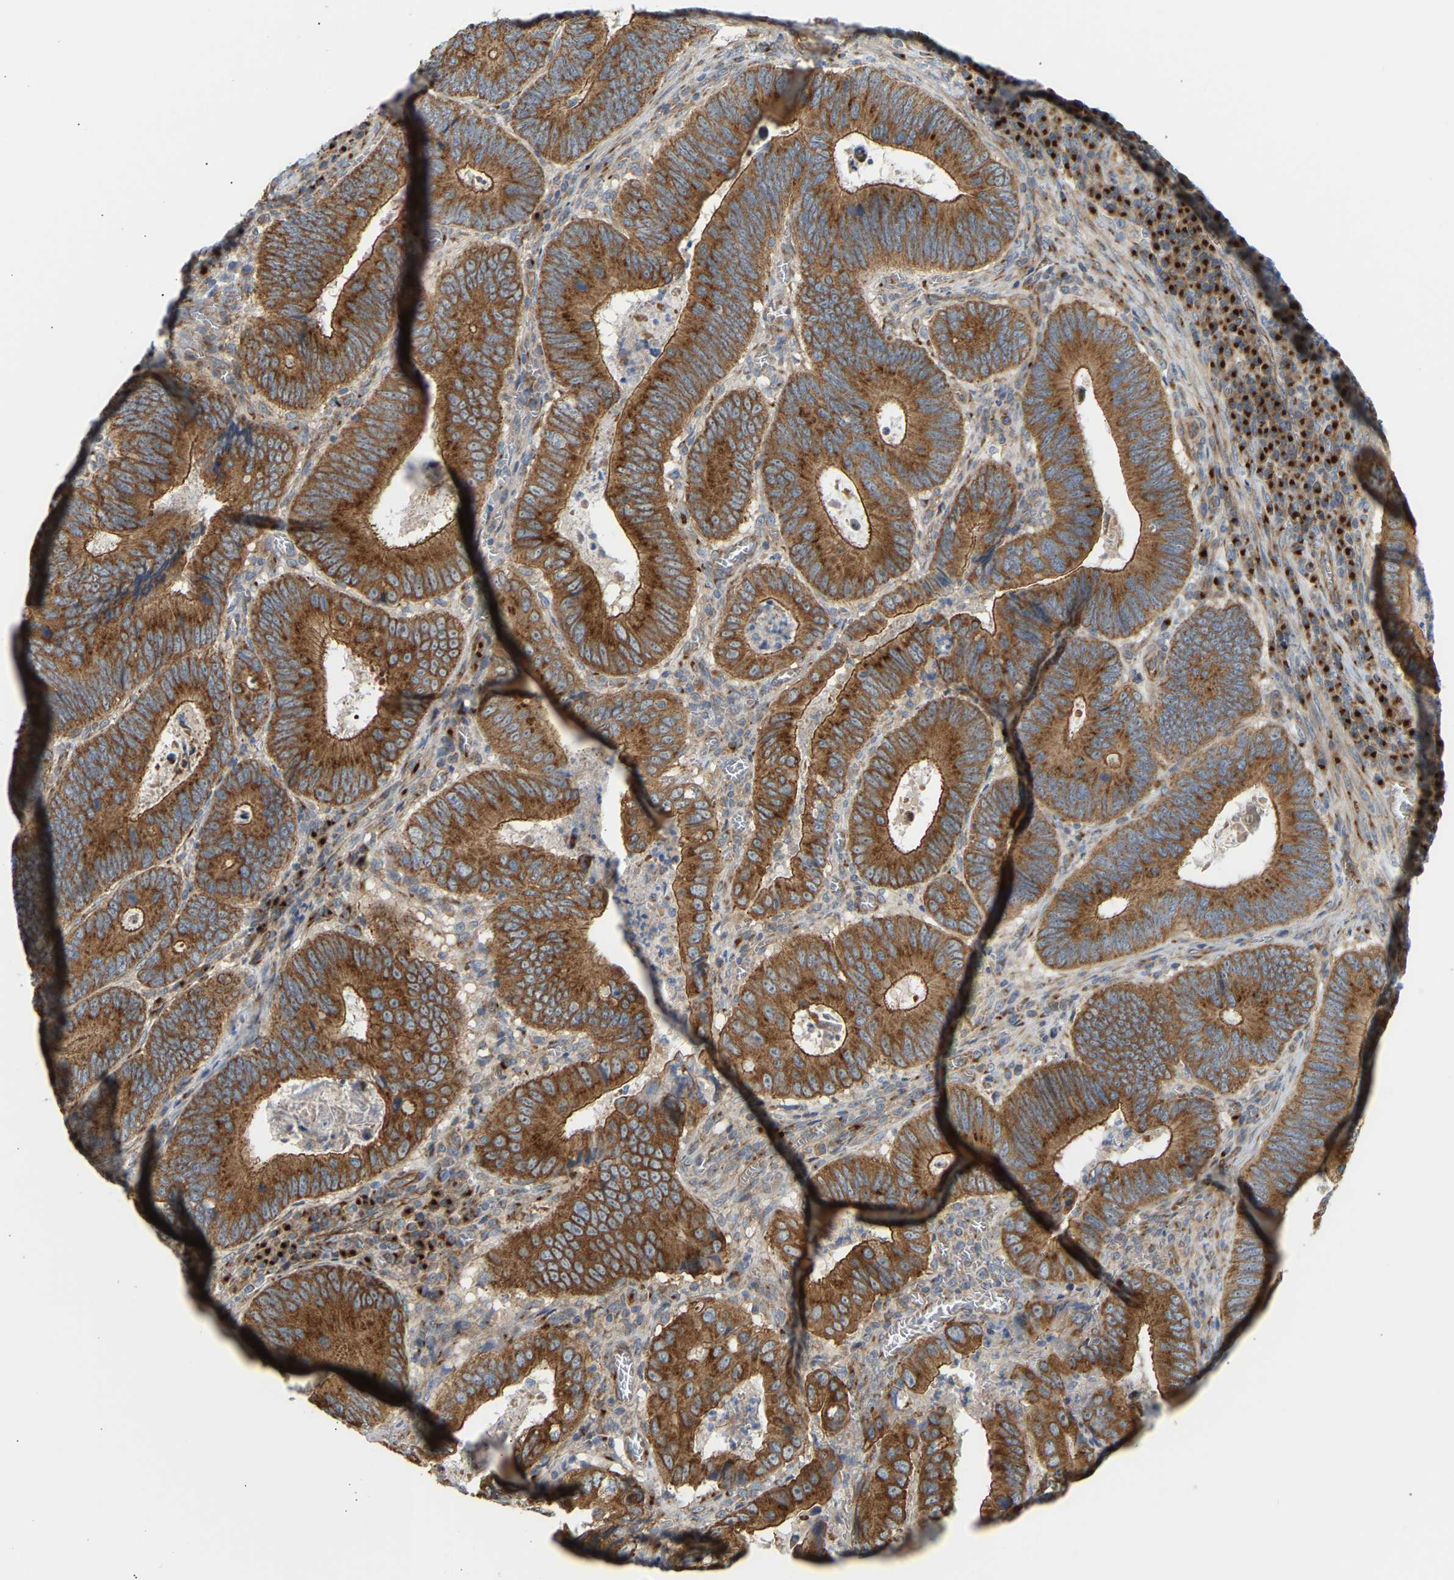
{"staining": {"intensity": "strong", "quantity": ">75%", "location": "cytoplasmic/membranous"}, "tissue": "colorectal cancer", "cell_type": "Tumor cells", "image_type": "cancer", "snomed": [{"axis": "morphology", "description": "Inflammation, NOS"}, {"axis": "morphology", "description": "Adenocarcinoma, NOS"}, {"axis": "topography", "description": "Colon"}], "caption": "A high-resolution micrograph shows immunohistochemistry (IHC) staining of colorectal cancer, which demonstrates strong cytoplasmic/membranous positivity in approximately >75% of tumor cells.", "gene": "YIPF2", "patient": {"sex": "male", "age": 72}}